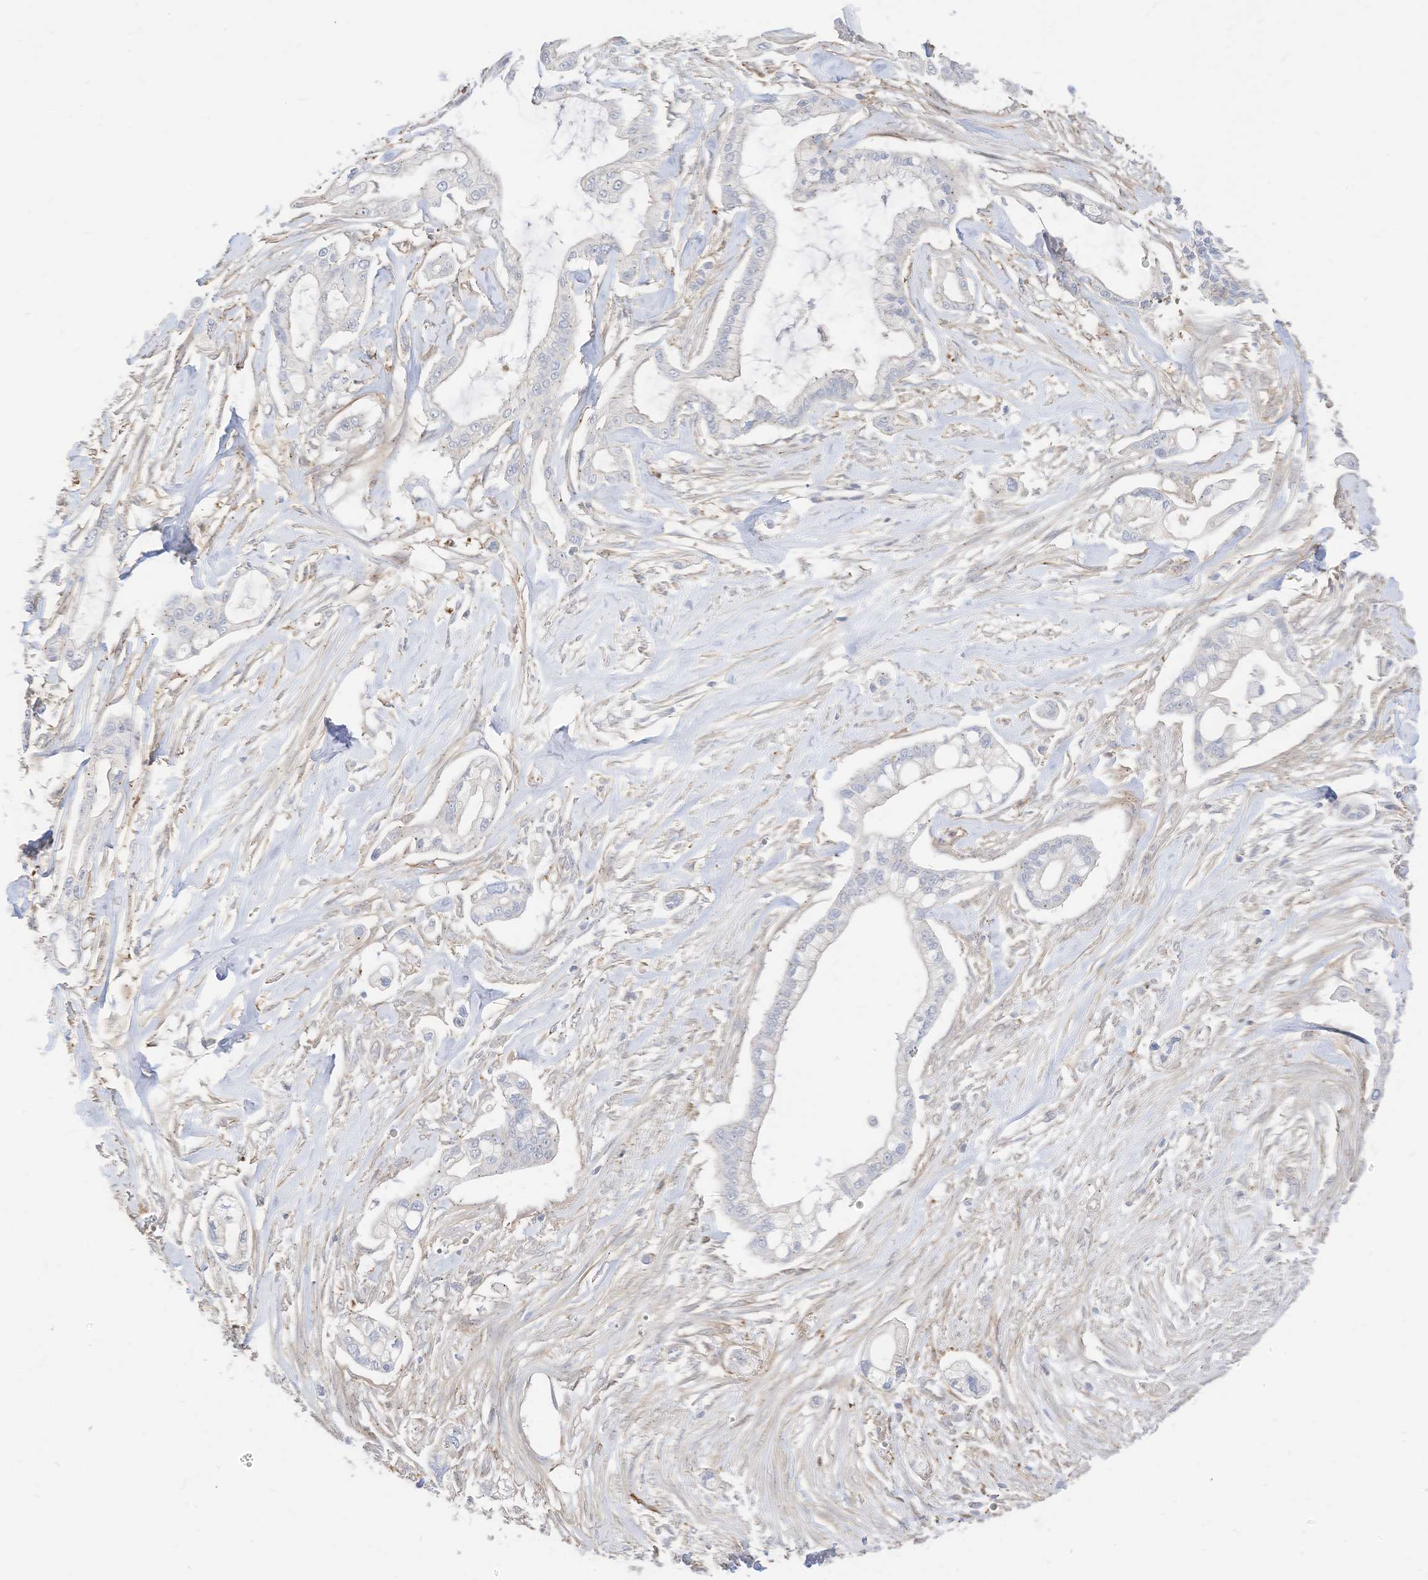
{"staining": {"intensity": "negative", "quantity": "none", "location": "none"}, "tissue": "pancreatic cancer", "cell_type": "Tumor cells", "image_type": "cancer", "snomed": [{"axis": "morphology", "description": "Adenocarcinoma, NOS"}, {"axis": "topography", "description": "Pancreas"}], "caption": "IHC image of human pancreatic cancer stained for a protein (brown), which reveals no expression in tumor cells.", "gene": "ATP13A1", "patient": {"sex": "male", "age": 68}}